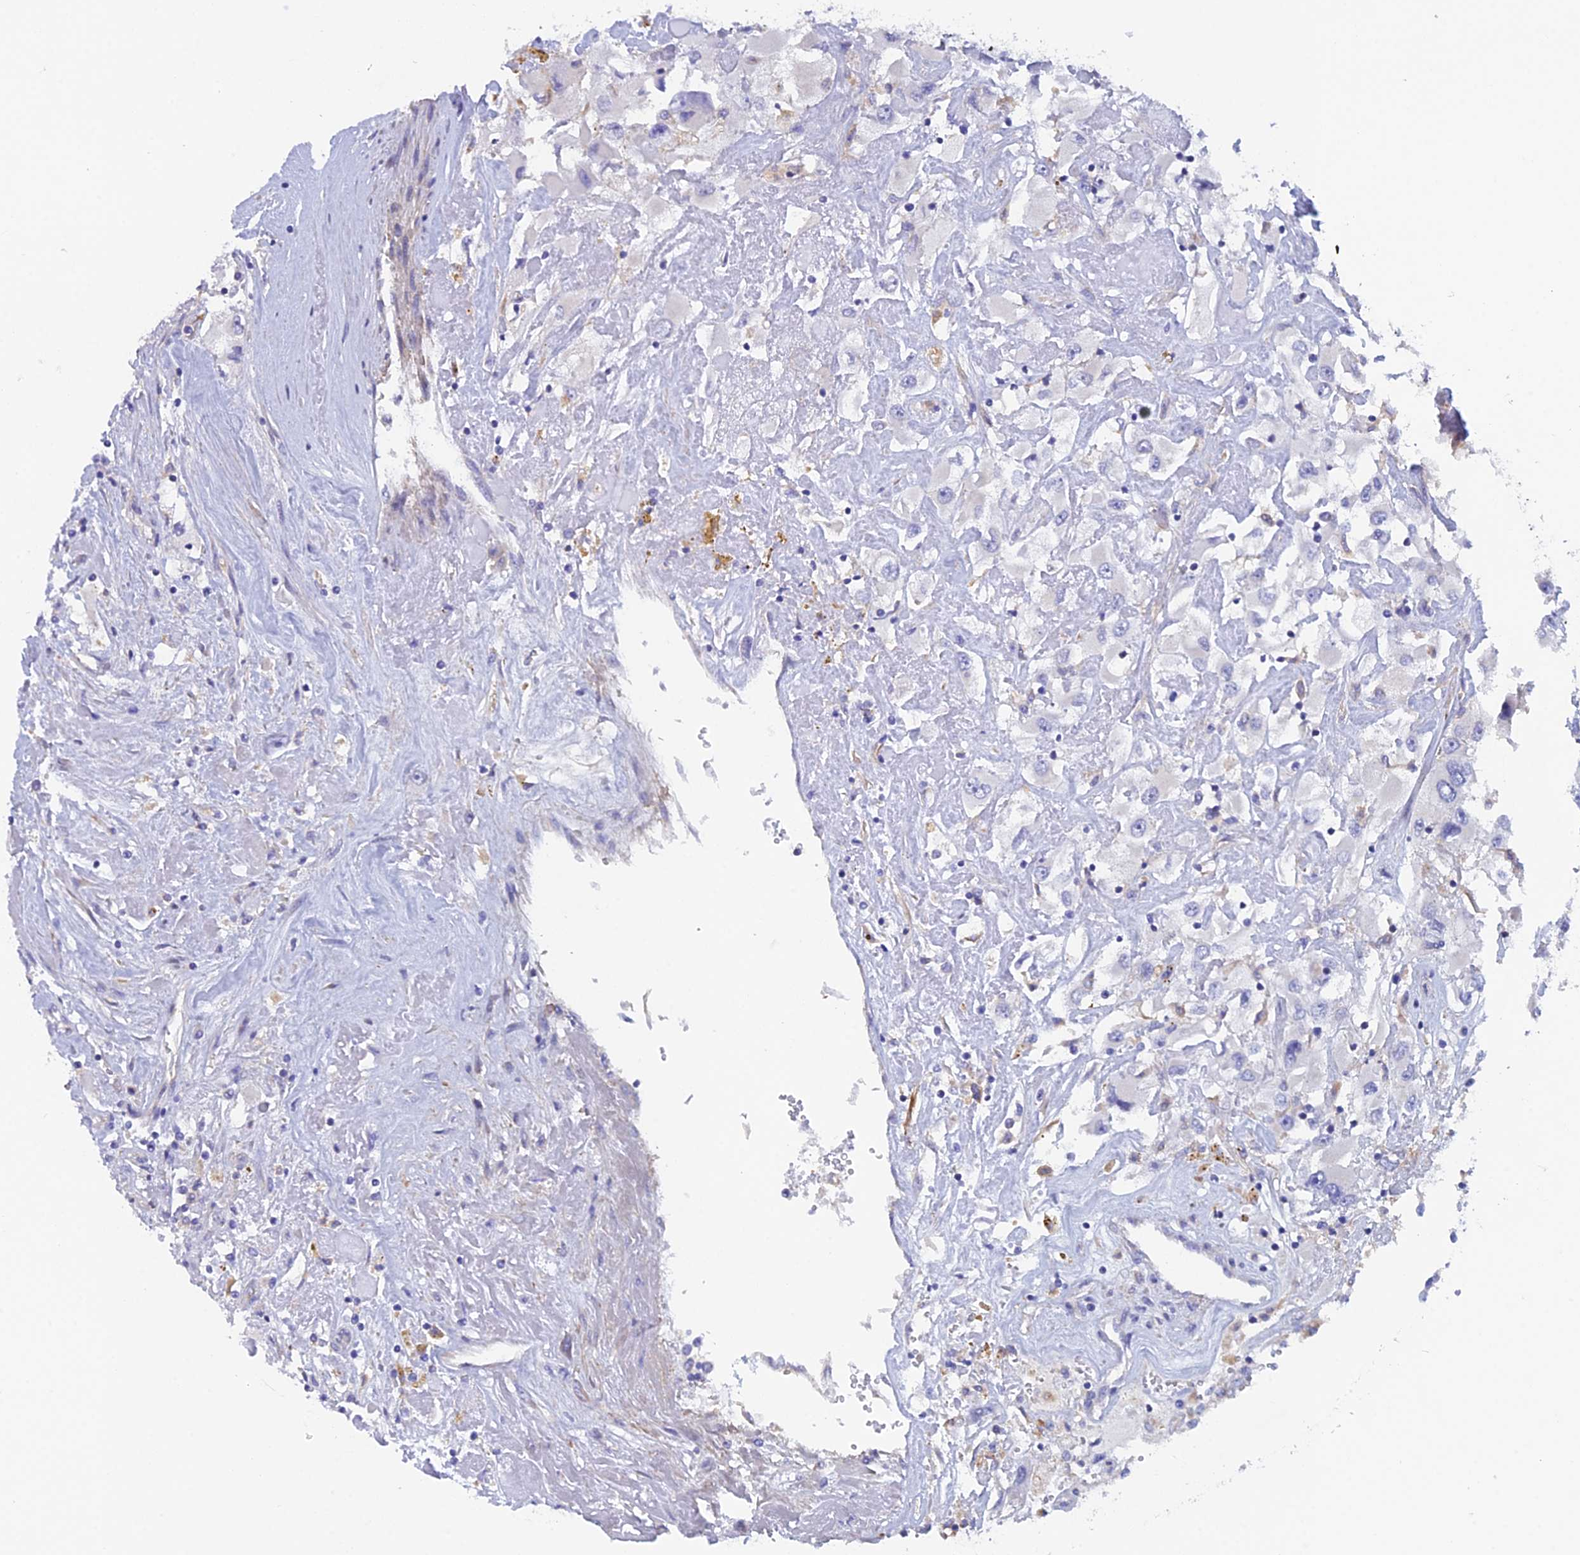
{"staining": {"intensity": "negative", "quantity": "none", "location": "none"}, "tissue": "renal cancer", "cell_type": "Tumor cells", "image_type": "cancer", "snomed": [{"axis": "morphology", "description": "Adenocarcinoma, NOS"}, {"axis": "topography", "description": "Kidney"}], "caption": "This is an IHC photomicrograph of renal cancer (adenocarcinoma). There is no staining in tumor cells.", "gene": "FZR1", "patient": {"sex": "female", "age": 52}}